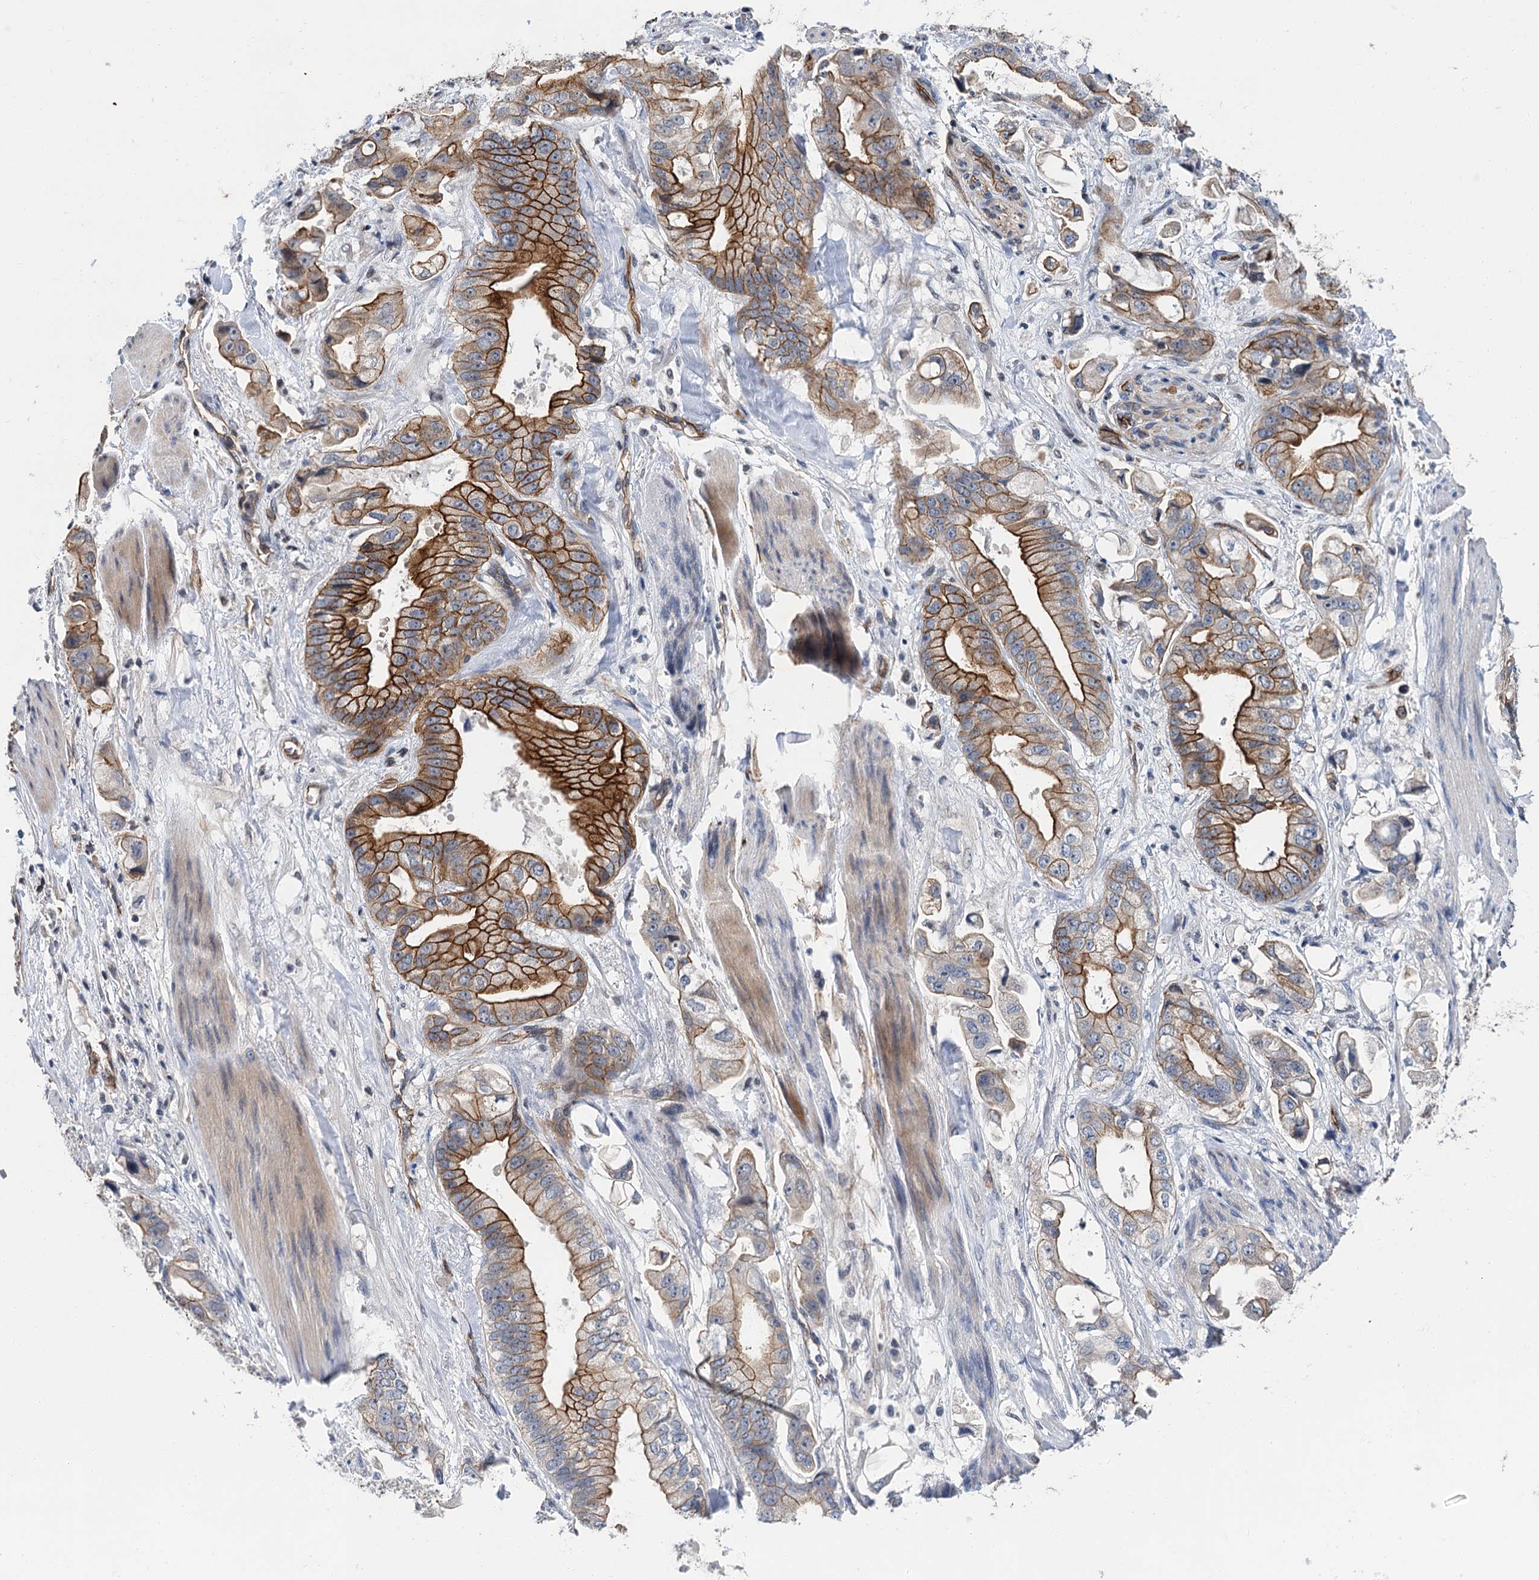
{"staining": {"intensity": "strong", "quantity": ">75%", "location": "cytoplasmic/membranous"}, "tissue": "stomach cancer", "cell_type": "Tumor cells", "image_type": "cancer", "snomed": [{"axis": "morphology", "description": "Adenocarcinoma, NOS"}, {"axis": "topography", "description": "Stomach"}], "caption": "Tumor cells demonstrate high levels of strong cytoplasmic/membranous expression in approximately >75% of cells in stomach cancer.", "gene": "ABLIM1", "patient": {"sex": "male", "age": 62}}